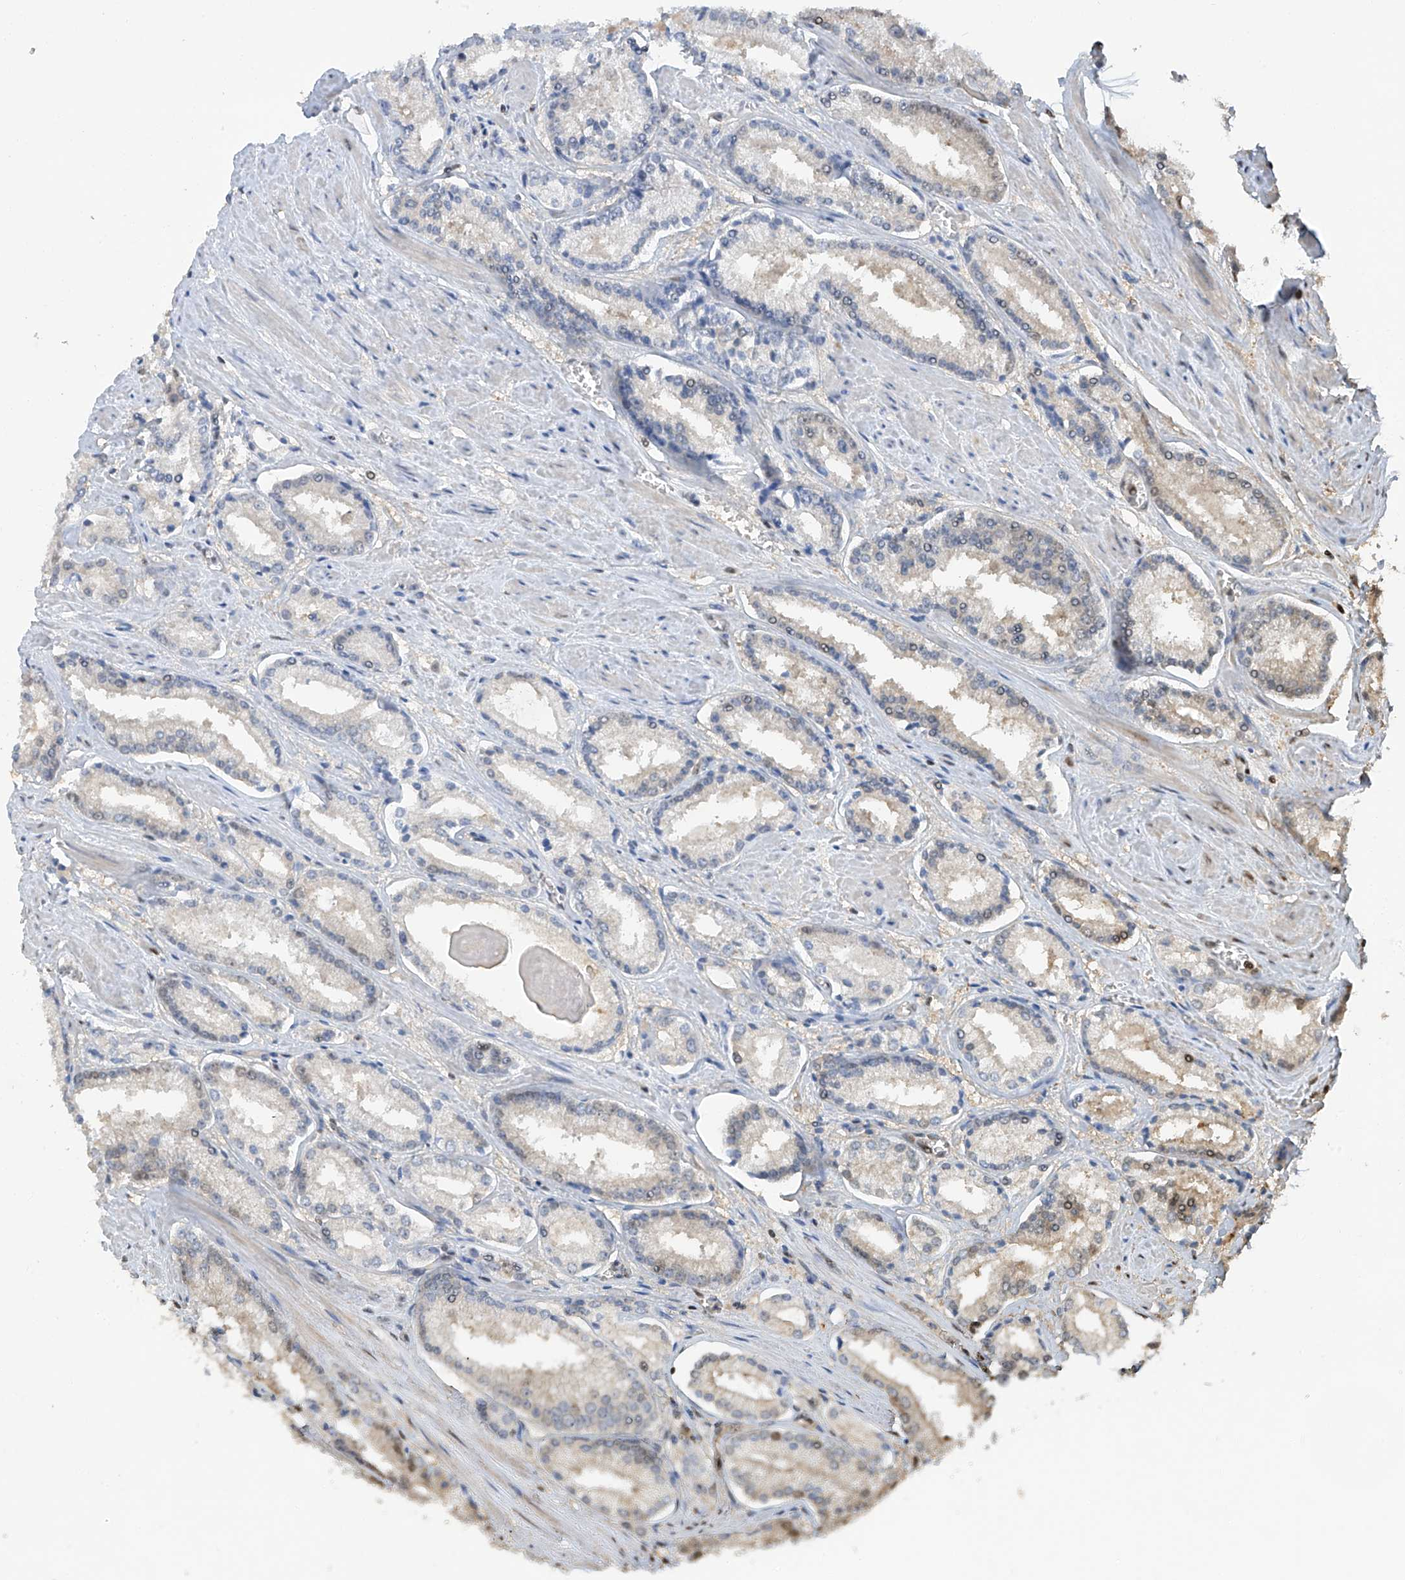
{"staining": {"intensity": "weak", "quantity": "<25%", "location": "cytoplasmic/membranous"}, "tissue": "prostate cancer", "cell_type": "Tumor cells", "image_type": "cancer", "snomed": [{"axis": "morphology", "description": "Adenocarcinoma, Low grade"}, {"axis": "topography", "description": "Prostate"}], "caption": "Photomicrograph shows no protein staining in tumor cells of prostate cancer tissue. The staining is performed using DAB (3,3'-diaminobenzidine) brown chromogen with nuclei counter-stained in using hematoxylin.", "gene": "PMM1", "patient": {"sex": "male", "age": 54}}